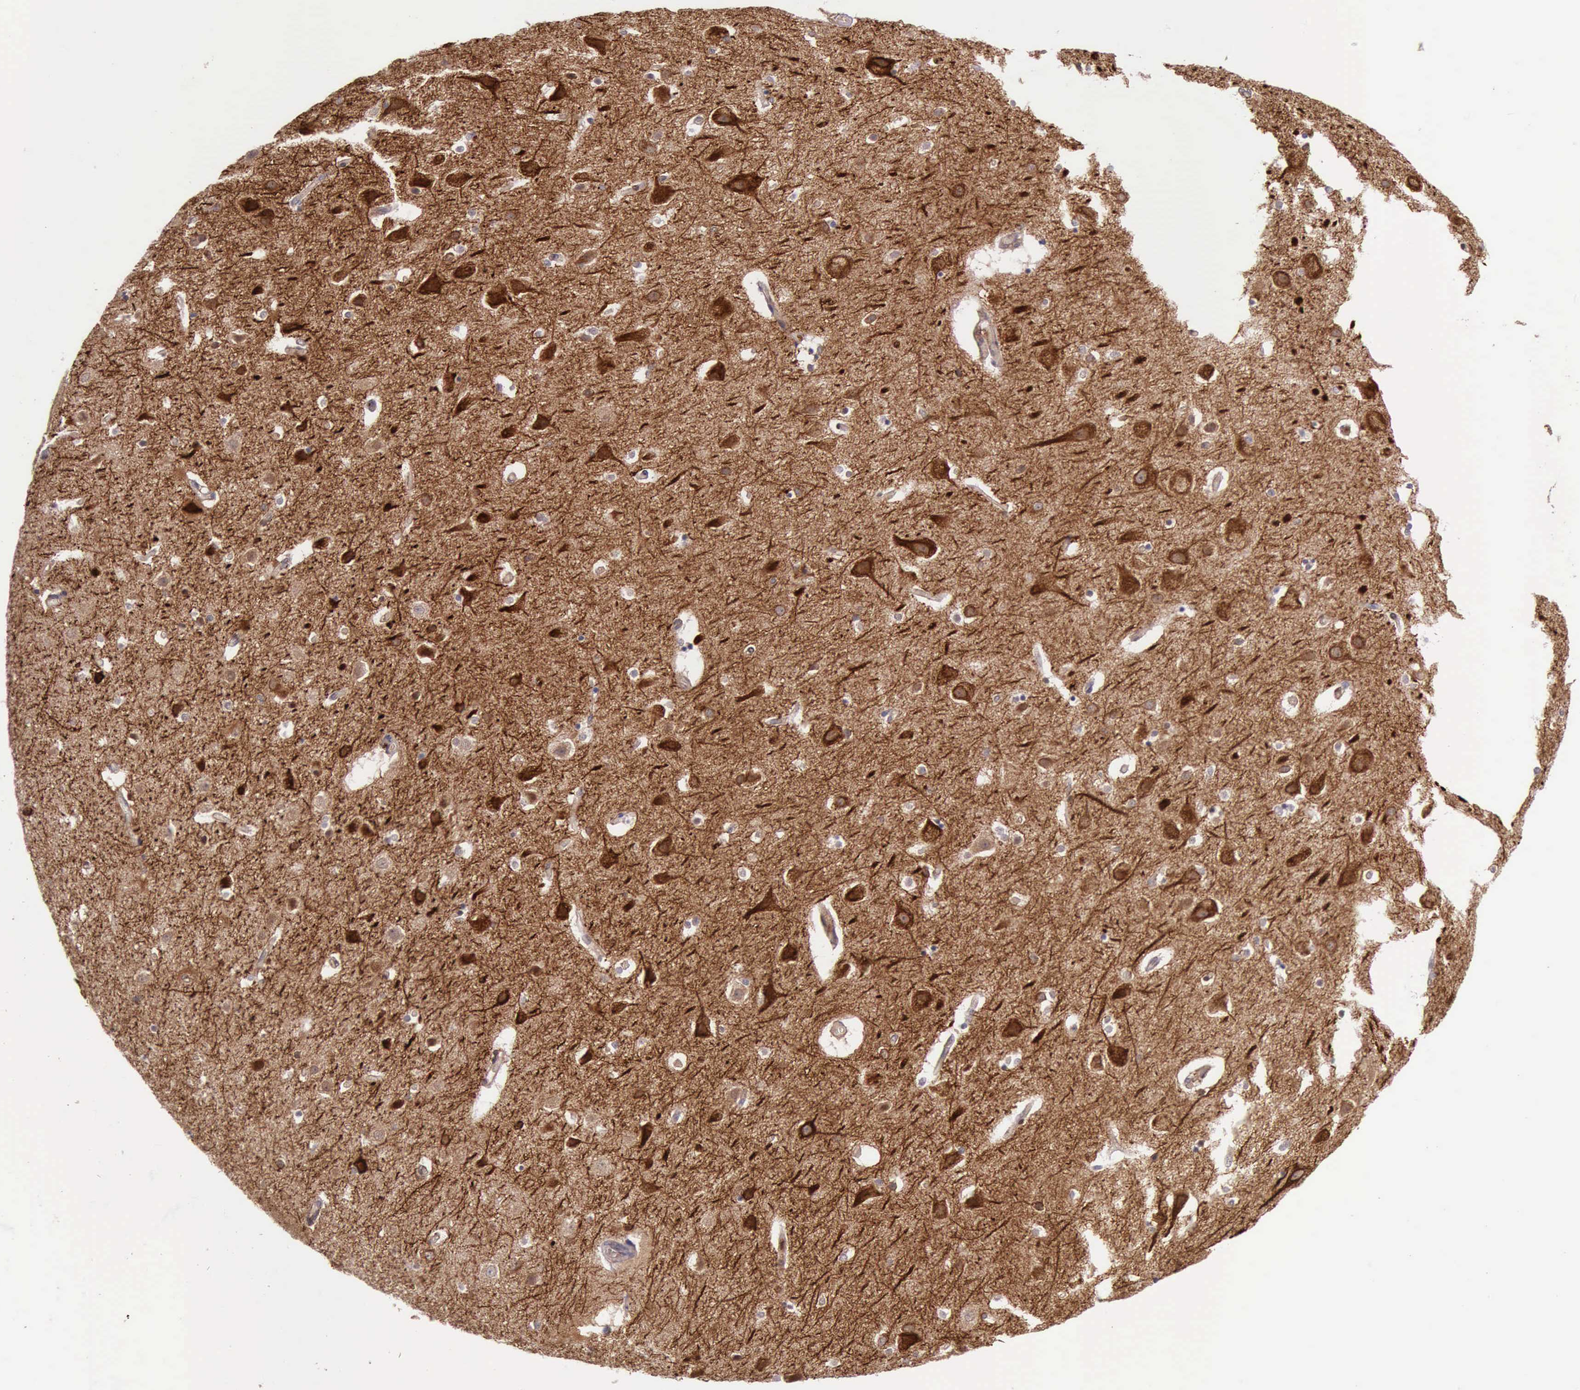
{"staining": {"intensity": "weak", "quantity": "<25%", "location": "cytoplasmic/membranous"}, "tissue": "caudate", "cell_type": "Glial cells", "image_type": "normal", "snomed": [{"axis": "morphology", "description": "Normal tissue, NOS"}, {"axis": "topography", "description": "Lateral ventricle wall"}], "caption": "Photomicrograph shows no significant protein expression in glial cells of benign caudate. (Brightfield microscopy of DAB (3,3'-diaminobenzidine) IHC at high magnification).", "gene": "PRICKLE3", "patient": {"sex": "female", "age": 54}}